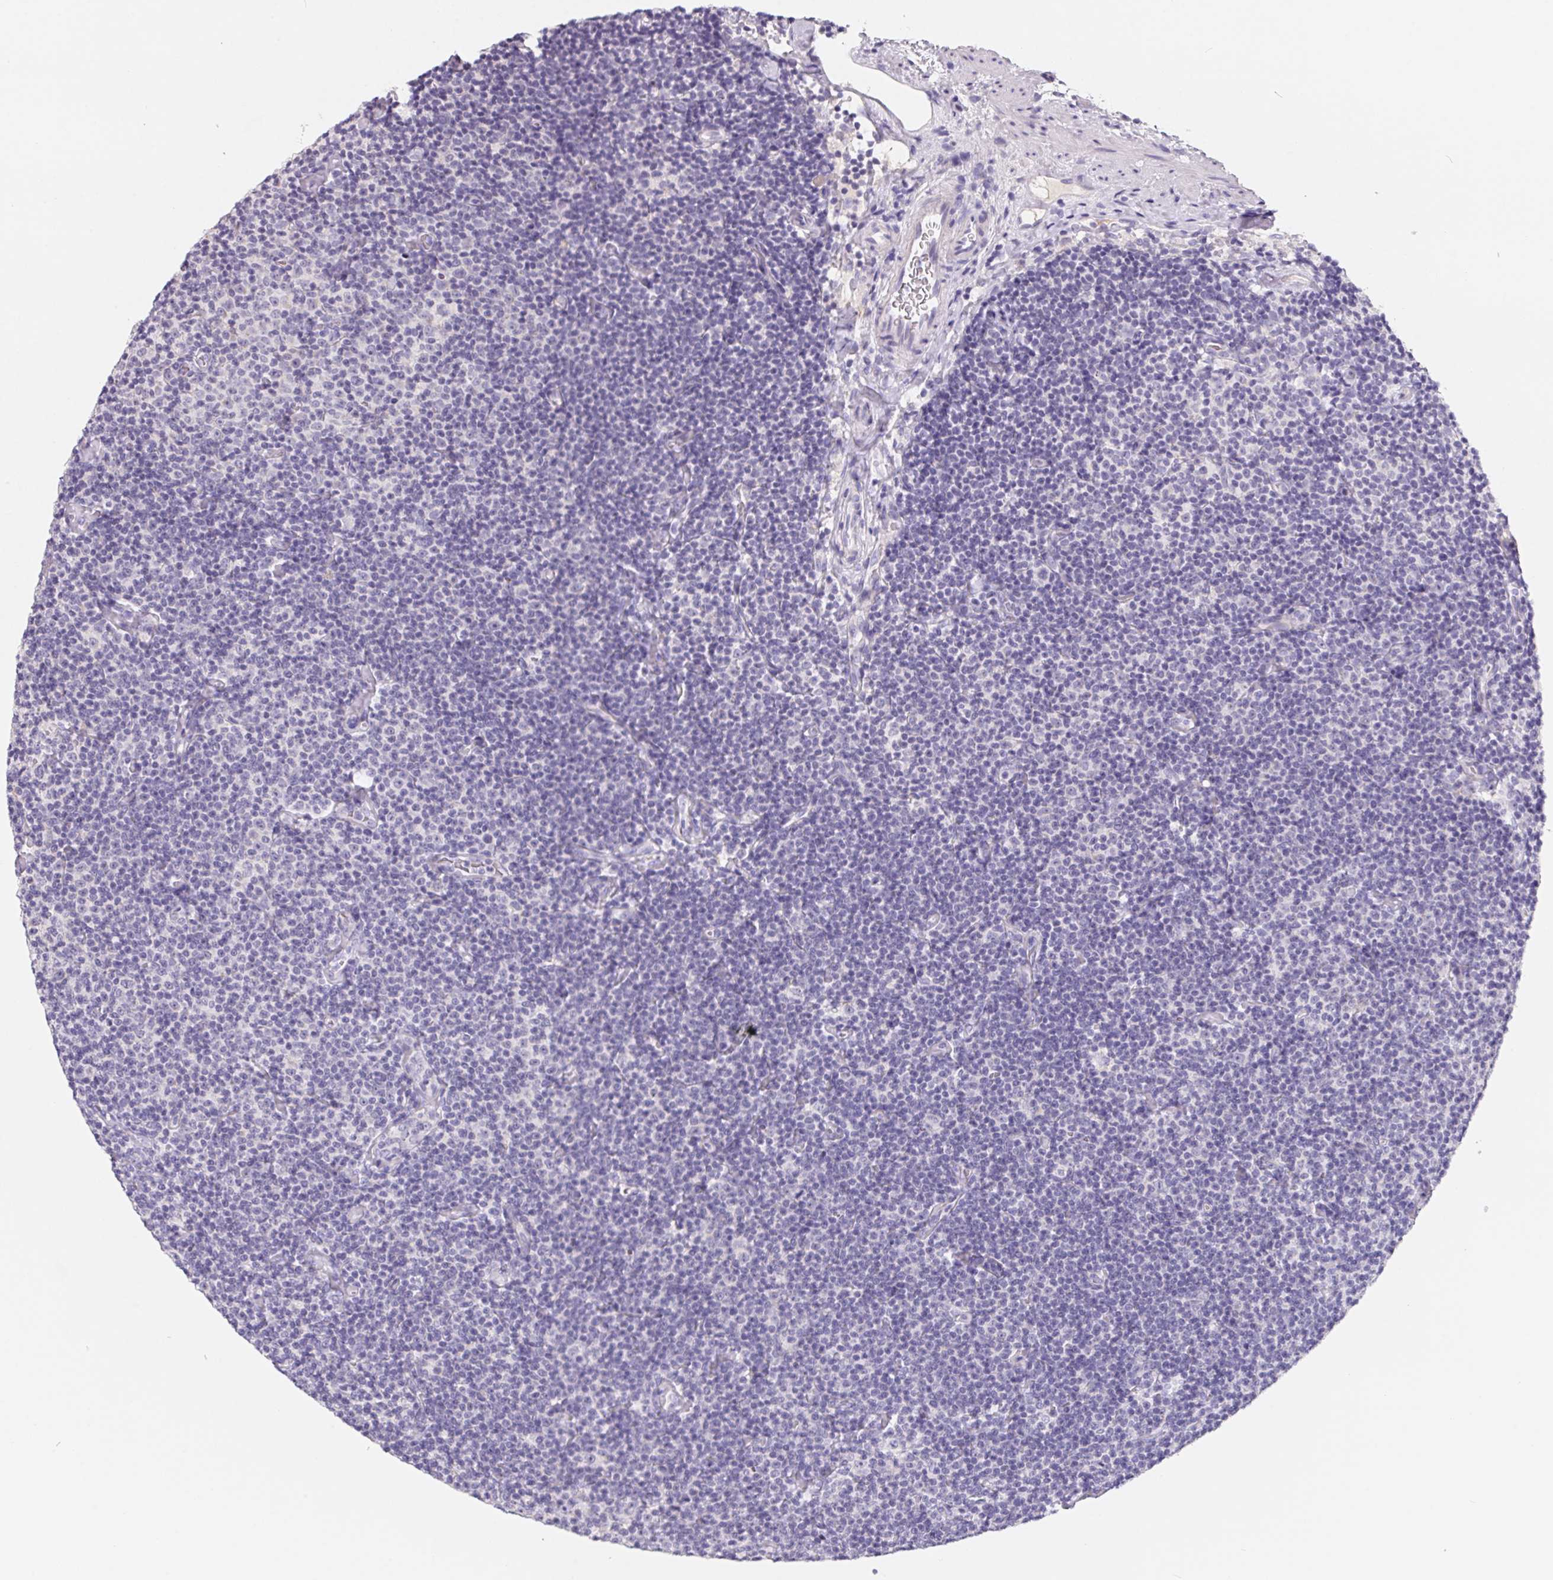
{"staining": {"intensity": "negative", "quantity": "none", "location": "none"}, "tissue": "lymphoma", "cell_type": "Tumor cells", "image_type": "cancer", "snomed": [{"axis": "morphology", "description": "Malignant lymphoma, non-Hodgkin's type, Low grade"}, {"axis": "topography", "description": "Lymph node"}], "caption": "A micrograph of low-grade malignant lymphoma, non-Hodgkin's type stained for a protein demonstrates no brown staining in tumor cells.", "gene": "FDX1", "patient": {"sex": "male", "age": 81}}